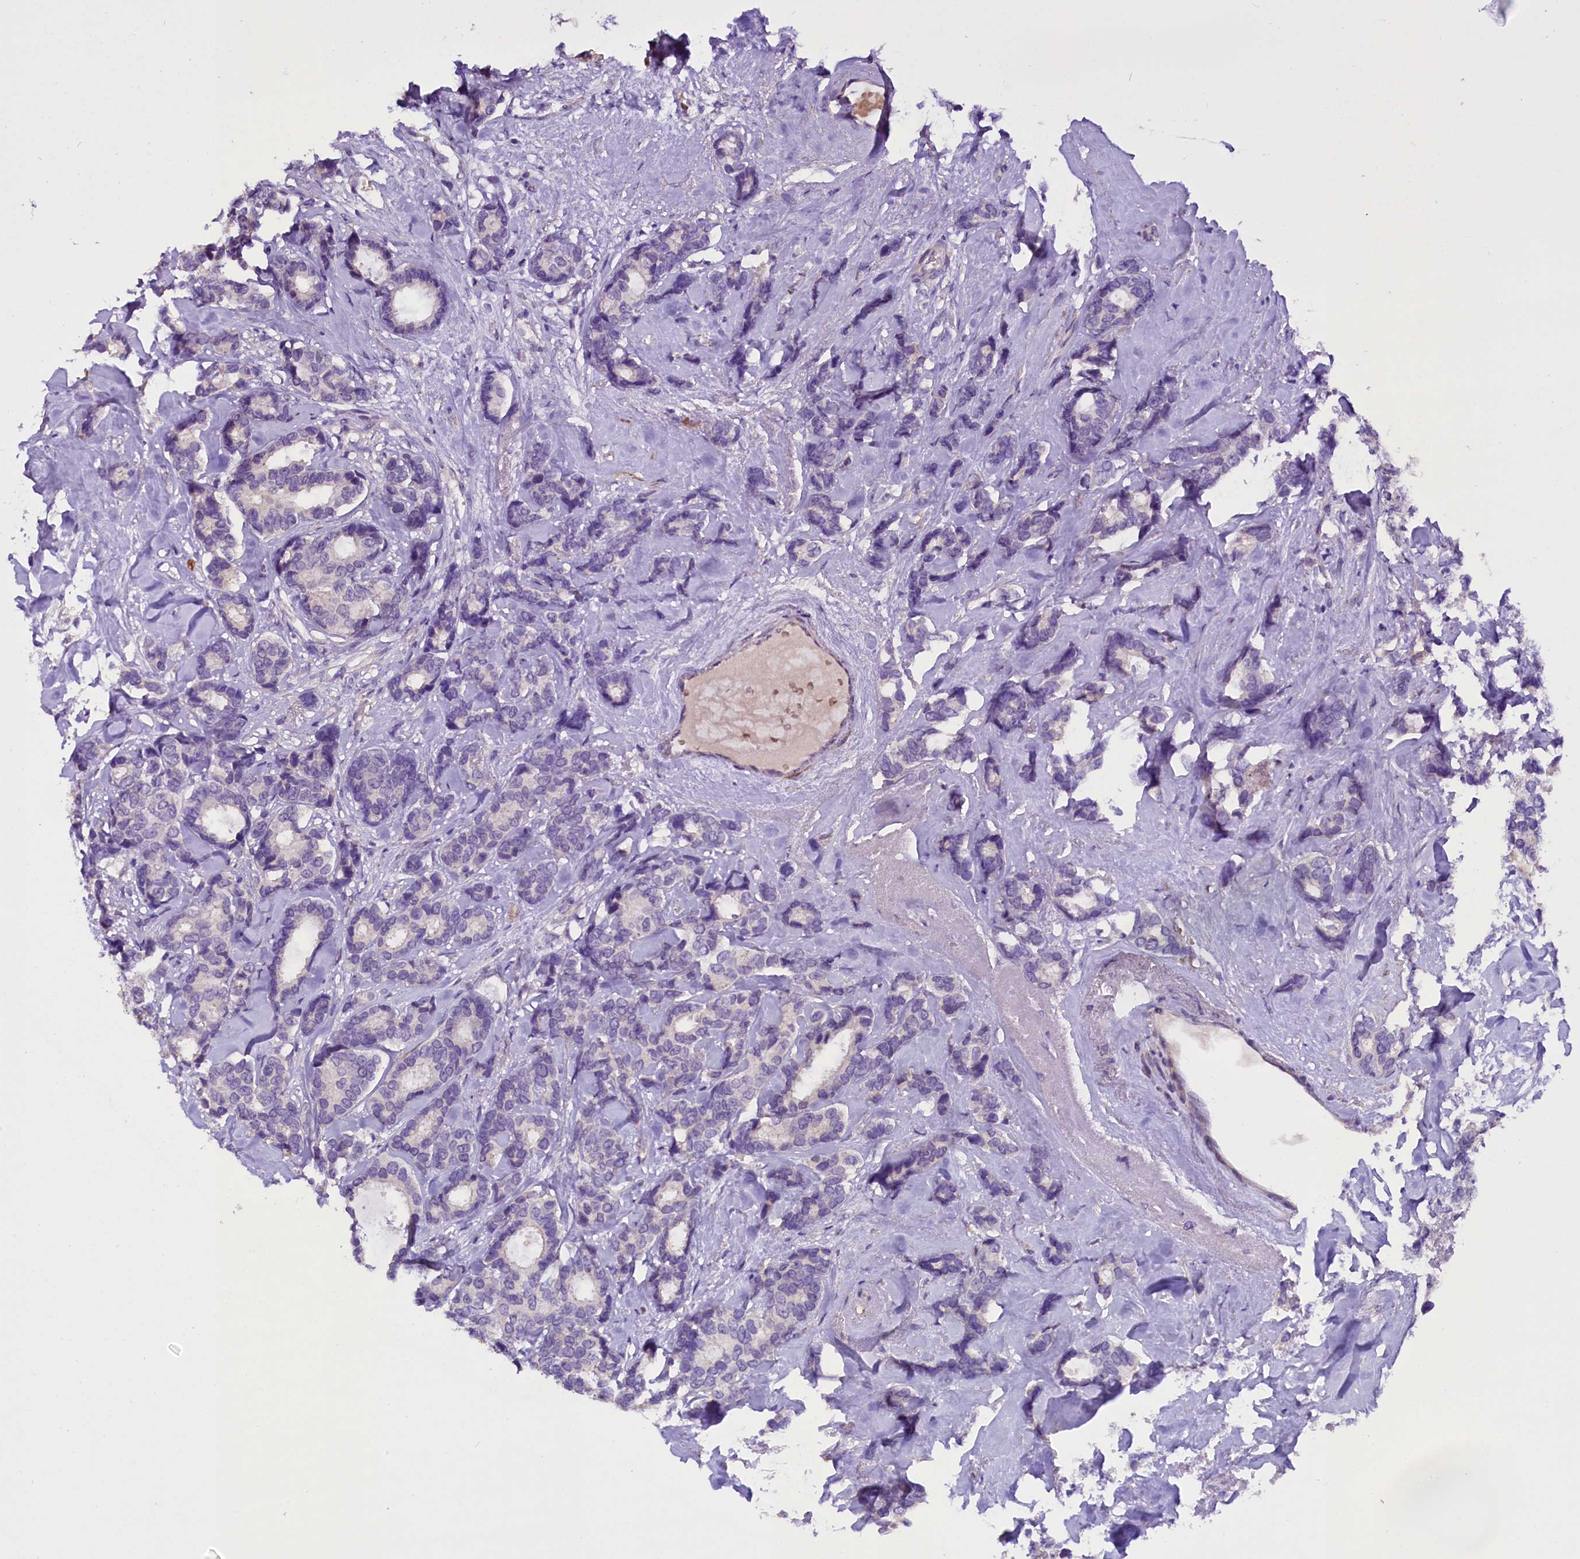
{"staining": {"intensity": "negative", "quantity": "none", "location": "none"}, "tissue": "breast cancer", "cell_type": "Tumor cells", "image_type": "cancer", "snomed": [{"axis": "morphology", "description": "Duct carcinoma"}, {"axis": "topography", "description": "Breast"}], "caption": "Tumor cells show no significant staining in breast invasive ductal carcinoma. The staining was performed using DAB (3,3'-diaminobenzidine) to visualize the protein expression in brown, while the nuclei were stained in blue with hematoxylin (Magnification: 20x).", "gene": "MEX3B", "patient": {"sex": "female", "age": 87}}